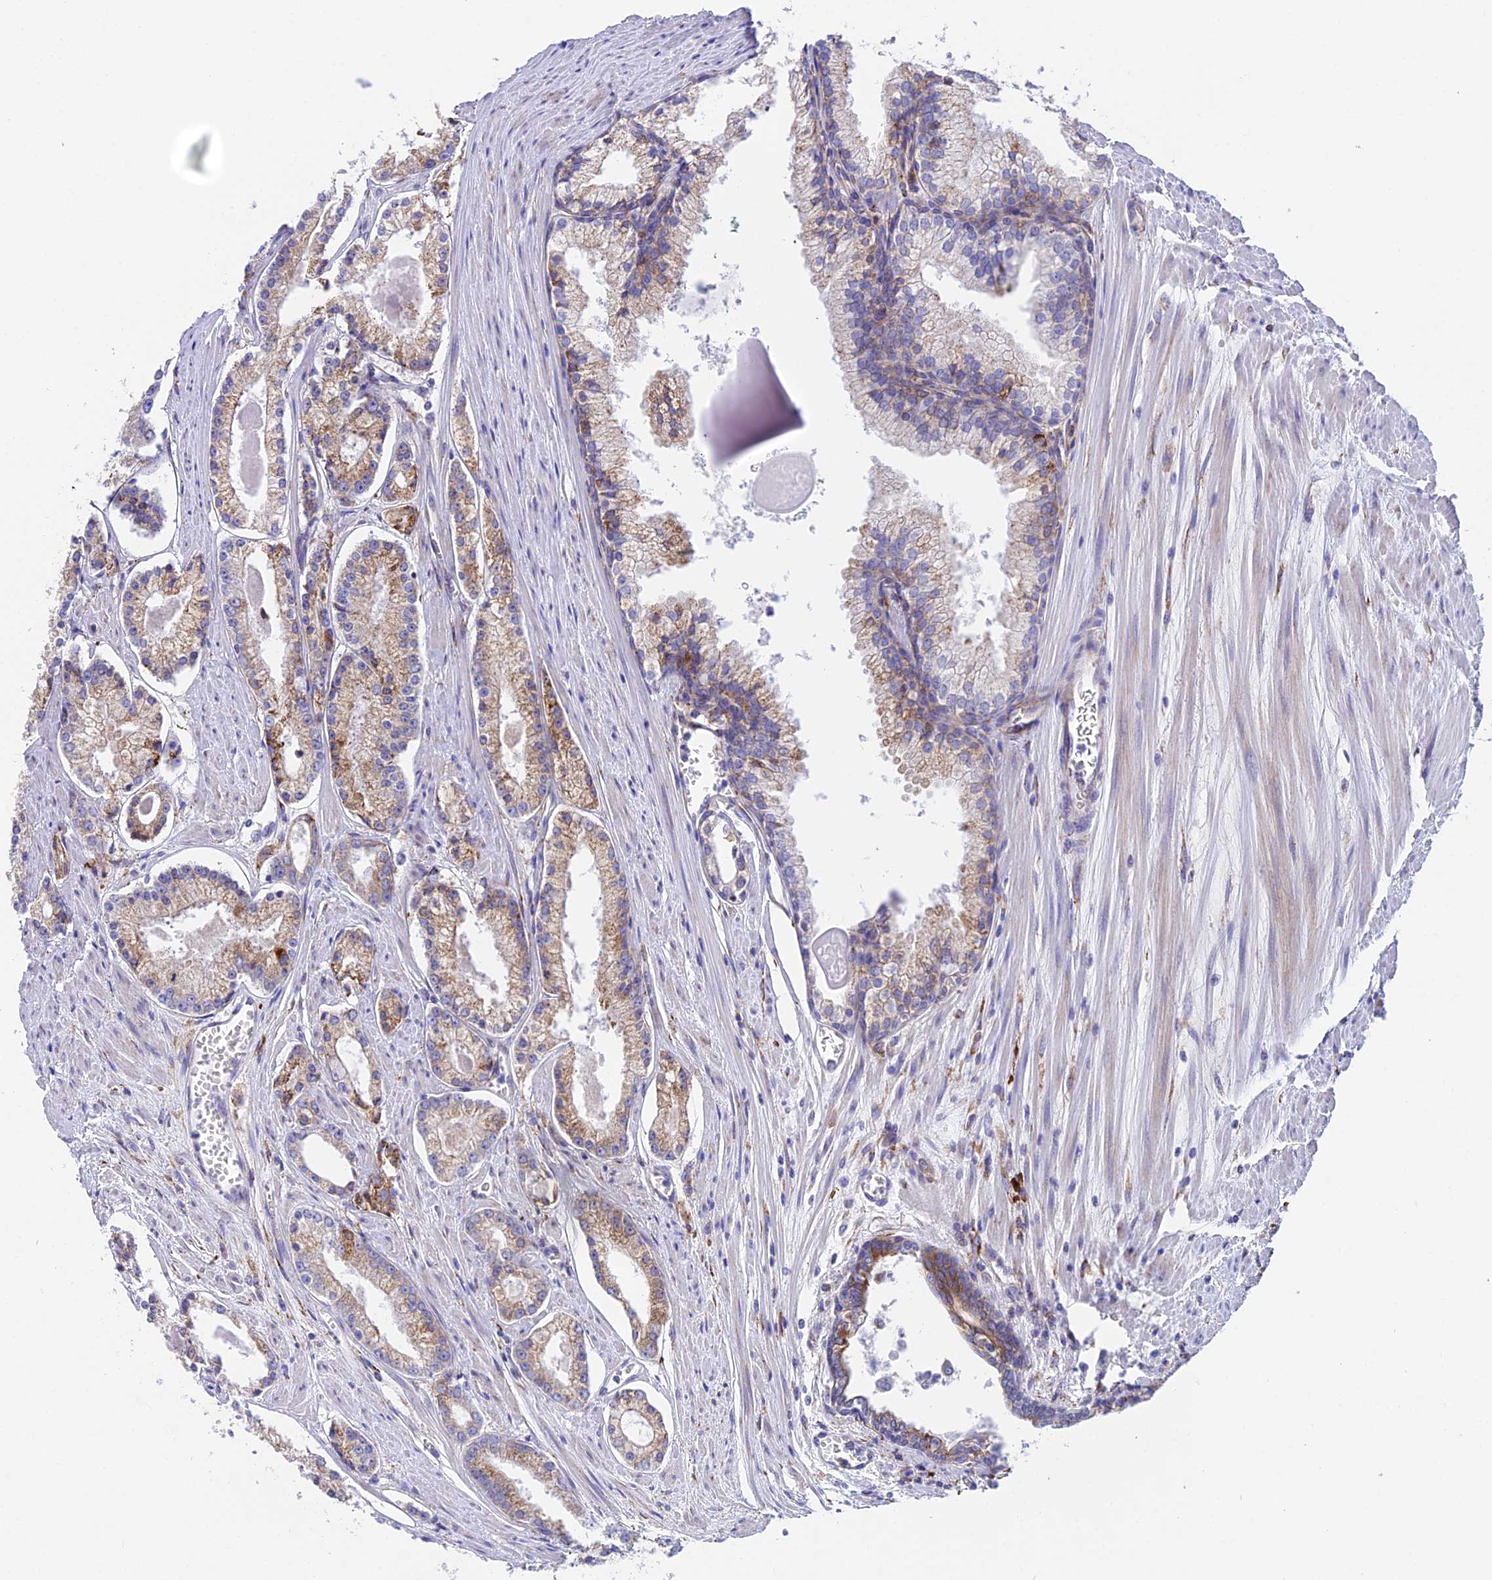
{"staining": {"intensity": "weak", "quantity": "25%-75%", "location": "cytoplasmic/membranous"}, "tissue": "prostate cancer", "cell_type": "Tumor cells", "image_type": "cancer", "snomed": [{"axis": "morphology", "description": "Adenocarcinoma, Low grade"}, {"axis": "topography", "description": "Prostate"}], "caption": "Immunohistochemistry of human prostate cancer shows low levels of weak cytoplasmic/membranous staining in approximately 25%-75% of tumor cells. (DAB (3,3'-diaminobenzidine) = brown stain, brightfield microscopy at high magnification).", "gene": "TUBGCP6", "patient": {"sex": "male", "age": 54}}